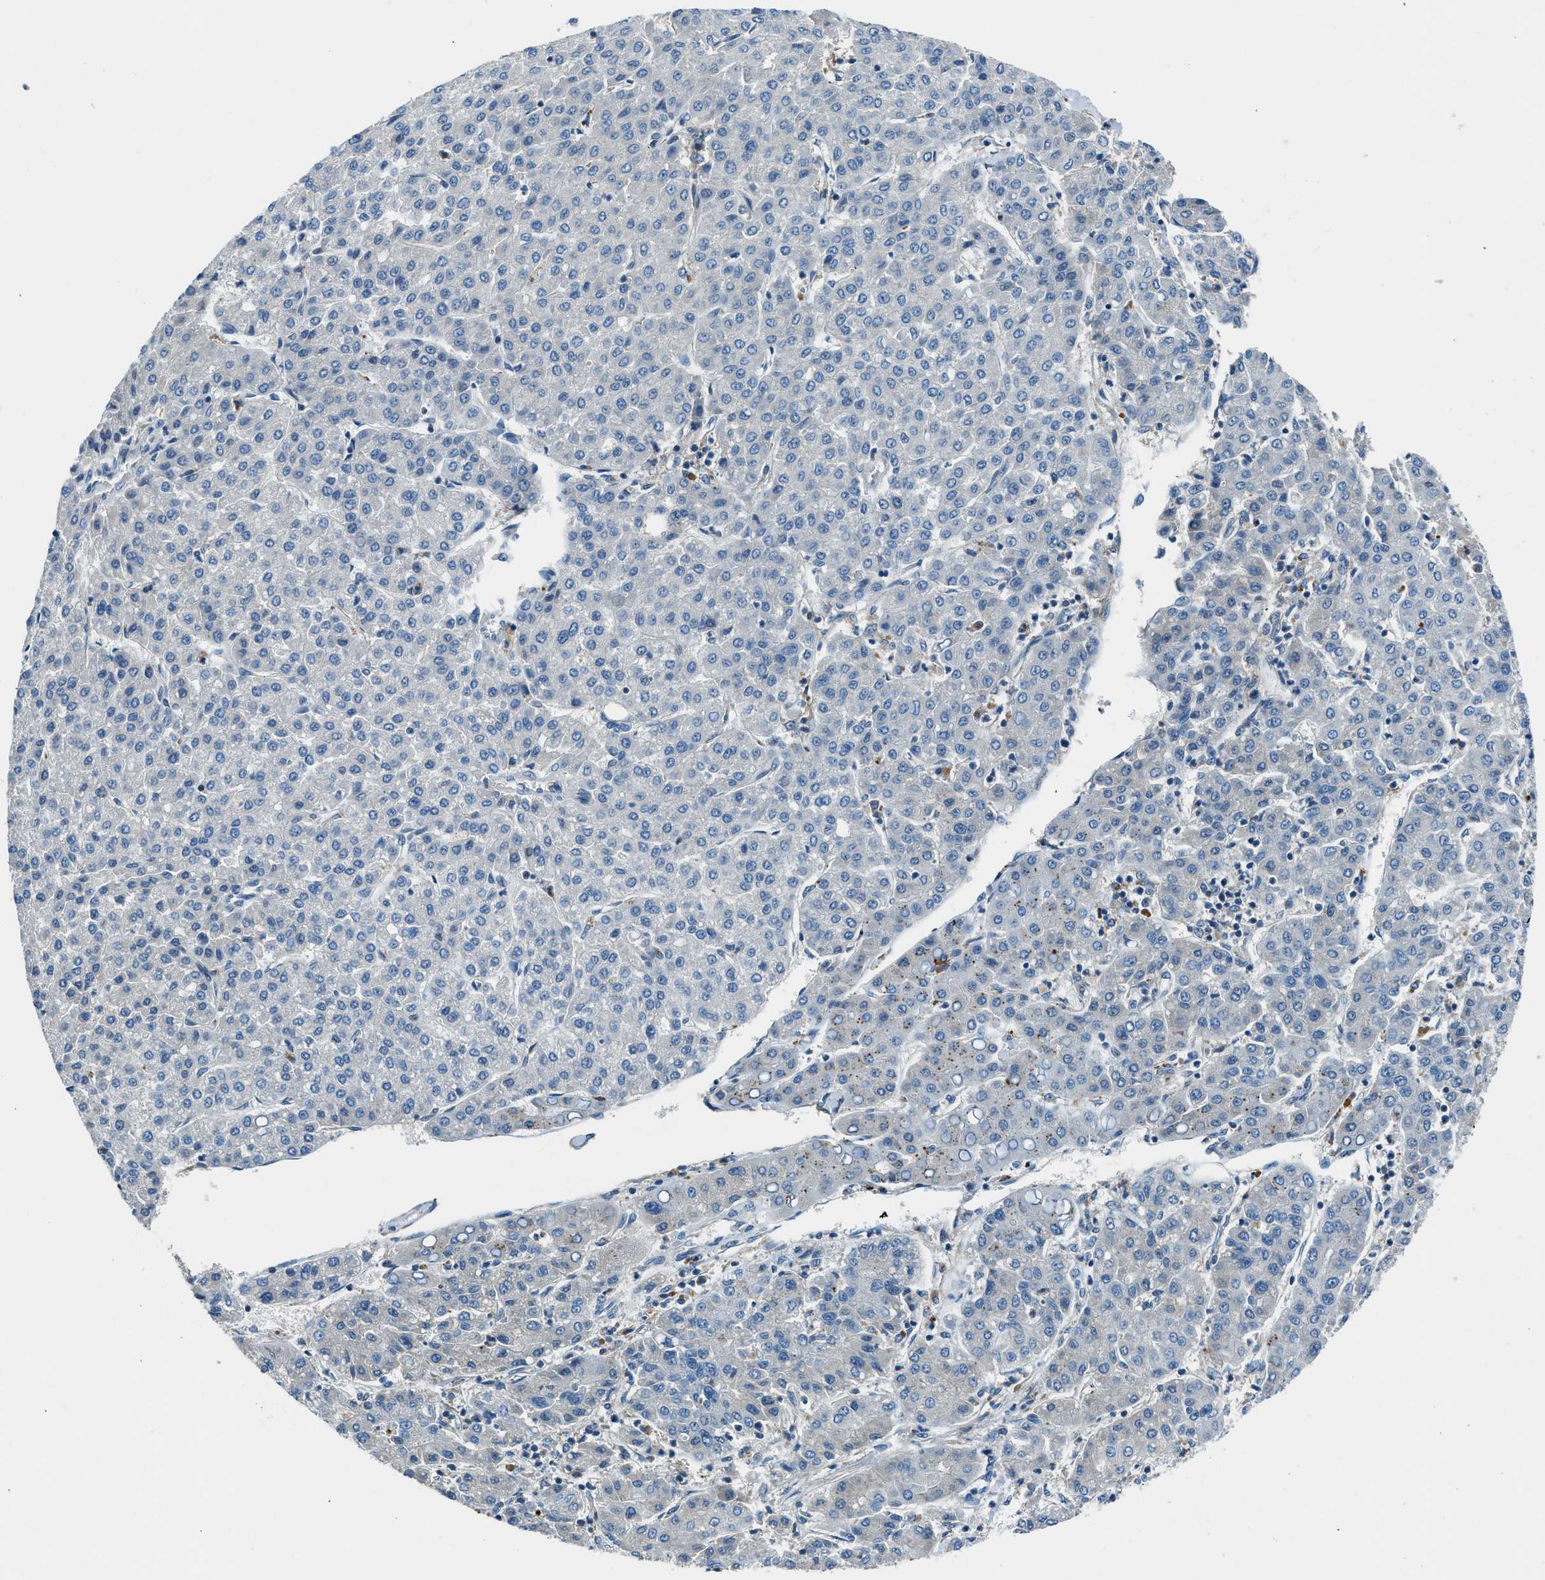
{"staining": {"intensity": "negative", "quantity": "none", "location": "none"}, "tissue": "liver cancer", "cell_type": "Tumor cells", "image_type": "cancer", "snomed": [{"axis": "morphology", "description": "Carcinoma, Hepatocellular, NOS"}, {"axis": "topography", "description": "Liver"}], "caption": "DAB (3,3'-diaminobenzidine) immunohistochemical staining of human hepatocellular carcinoma (liver) displays no significant expression in tumor cells.", "gene": "BMP1", "patient": {"sex": "male", "age": 65}}